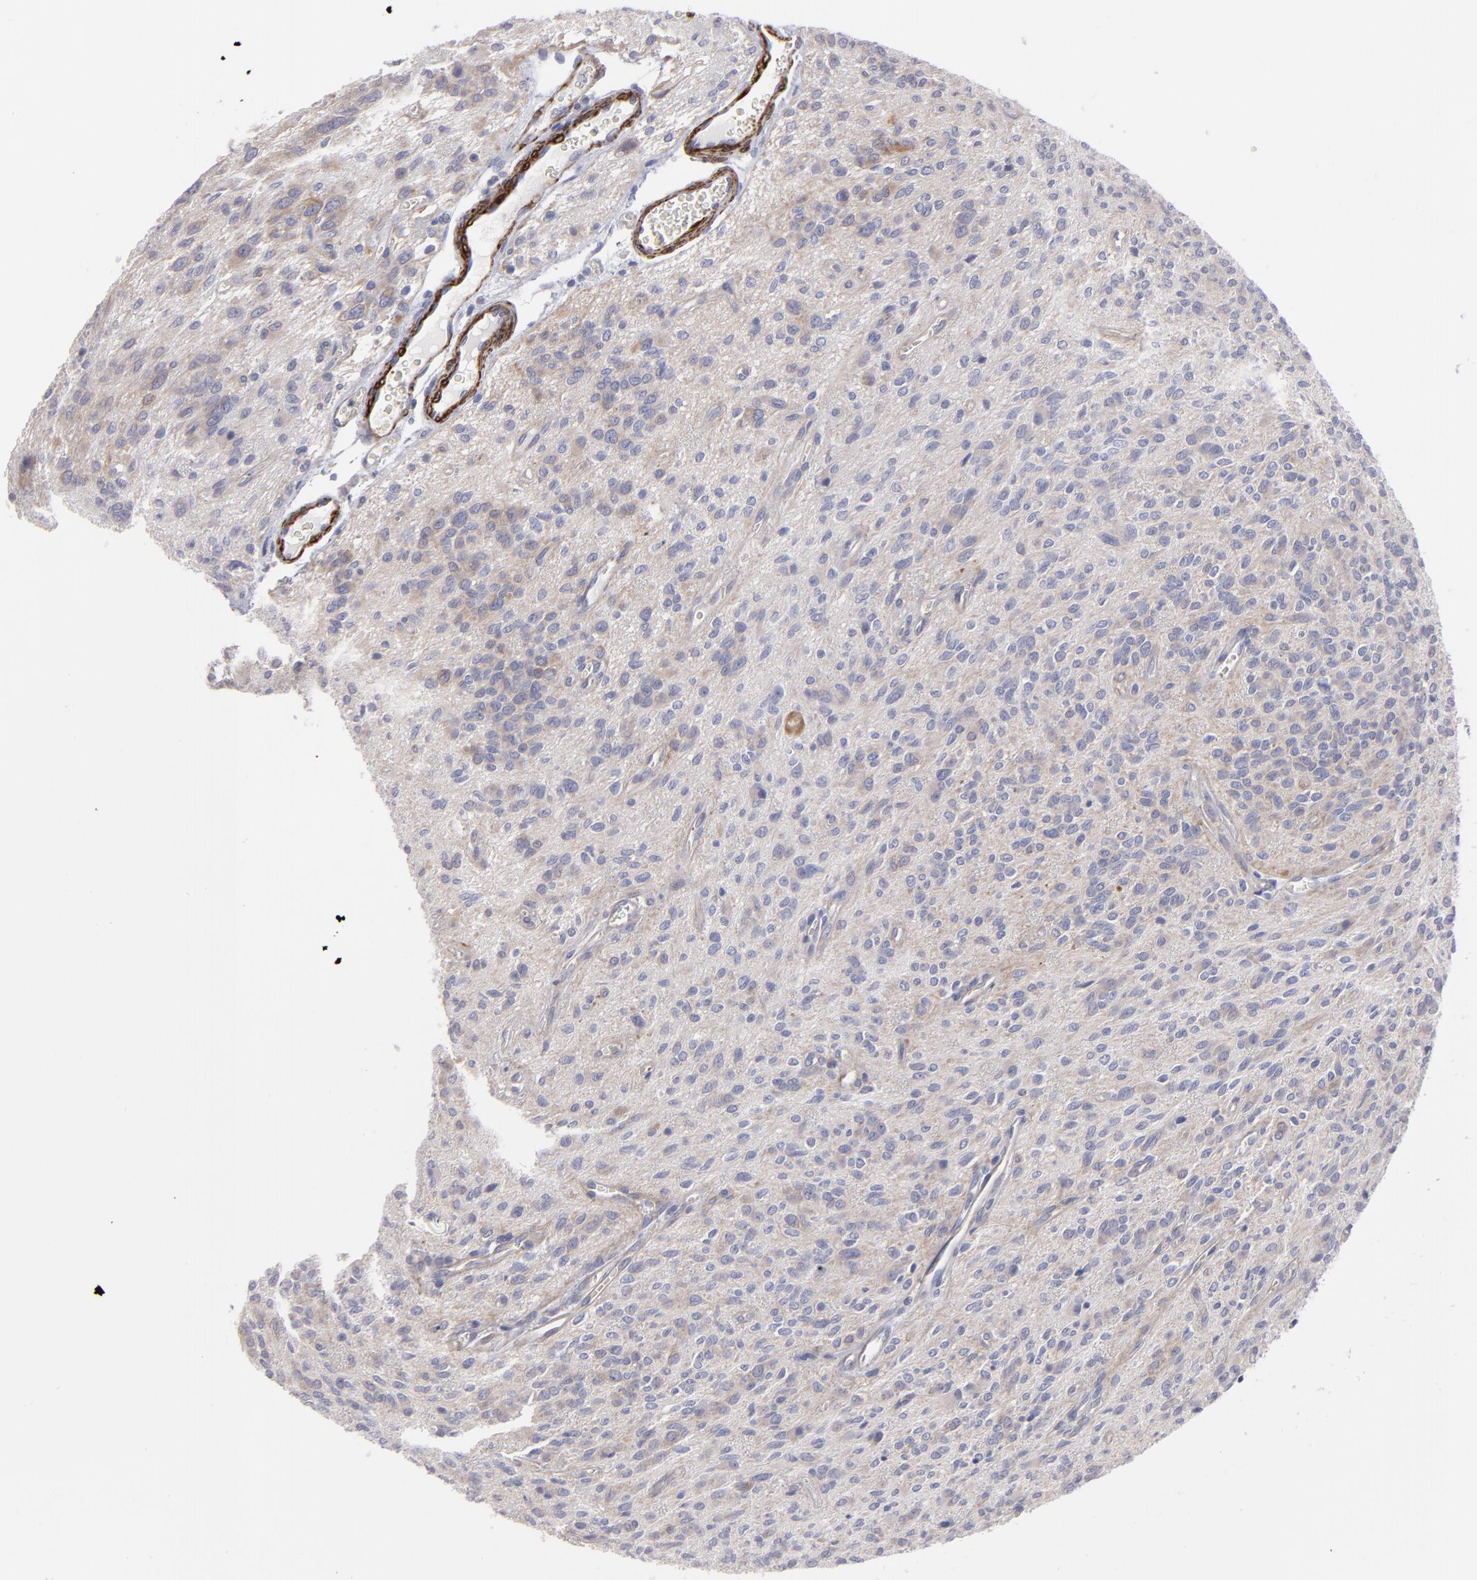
{"staining": {"intensity": "weak", "quantity": "<25%", "location": "cytoplasmic/membranous"}, "tissue": "glioma", "cell_type": "Tumor cells", "image_type": "cancer", "snomed": [{"axis": "morphology", "description": "Glioma, malignant, Low grade"}, {"axis": "topography", "description": "Brain"}], "caption": "High magnification brightfield microscopy of glioma stained with DAB (brown) and counterstained with hematoxylin (blue): tumor cells show no significant expression.", "gene": "SLMAP", "patient": {"sex": "female", "age": 15}}